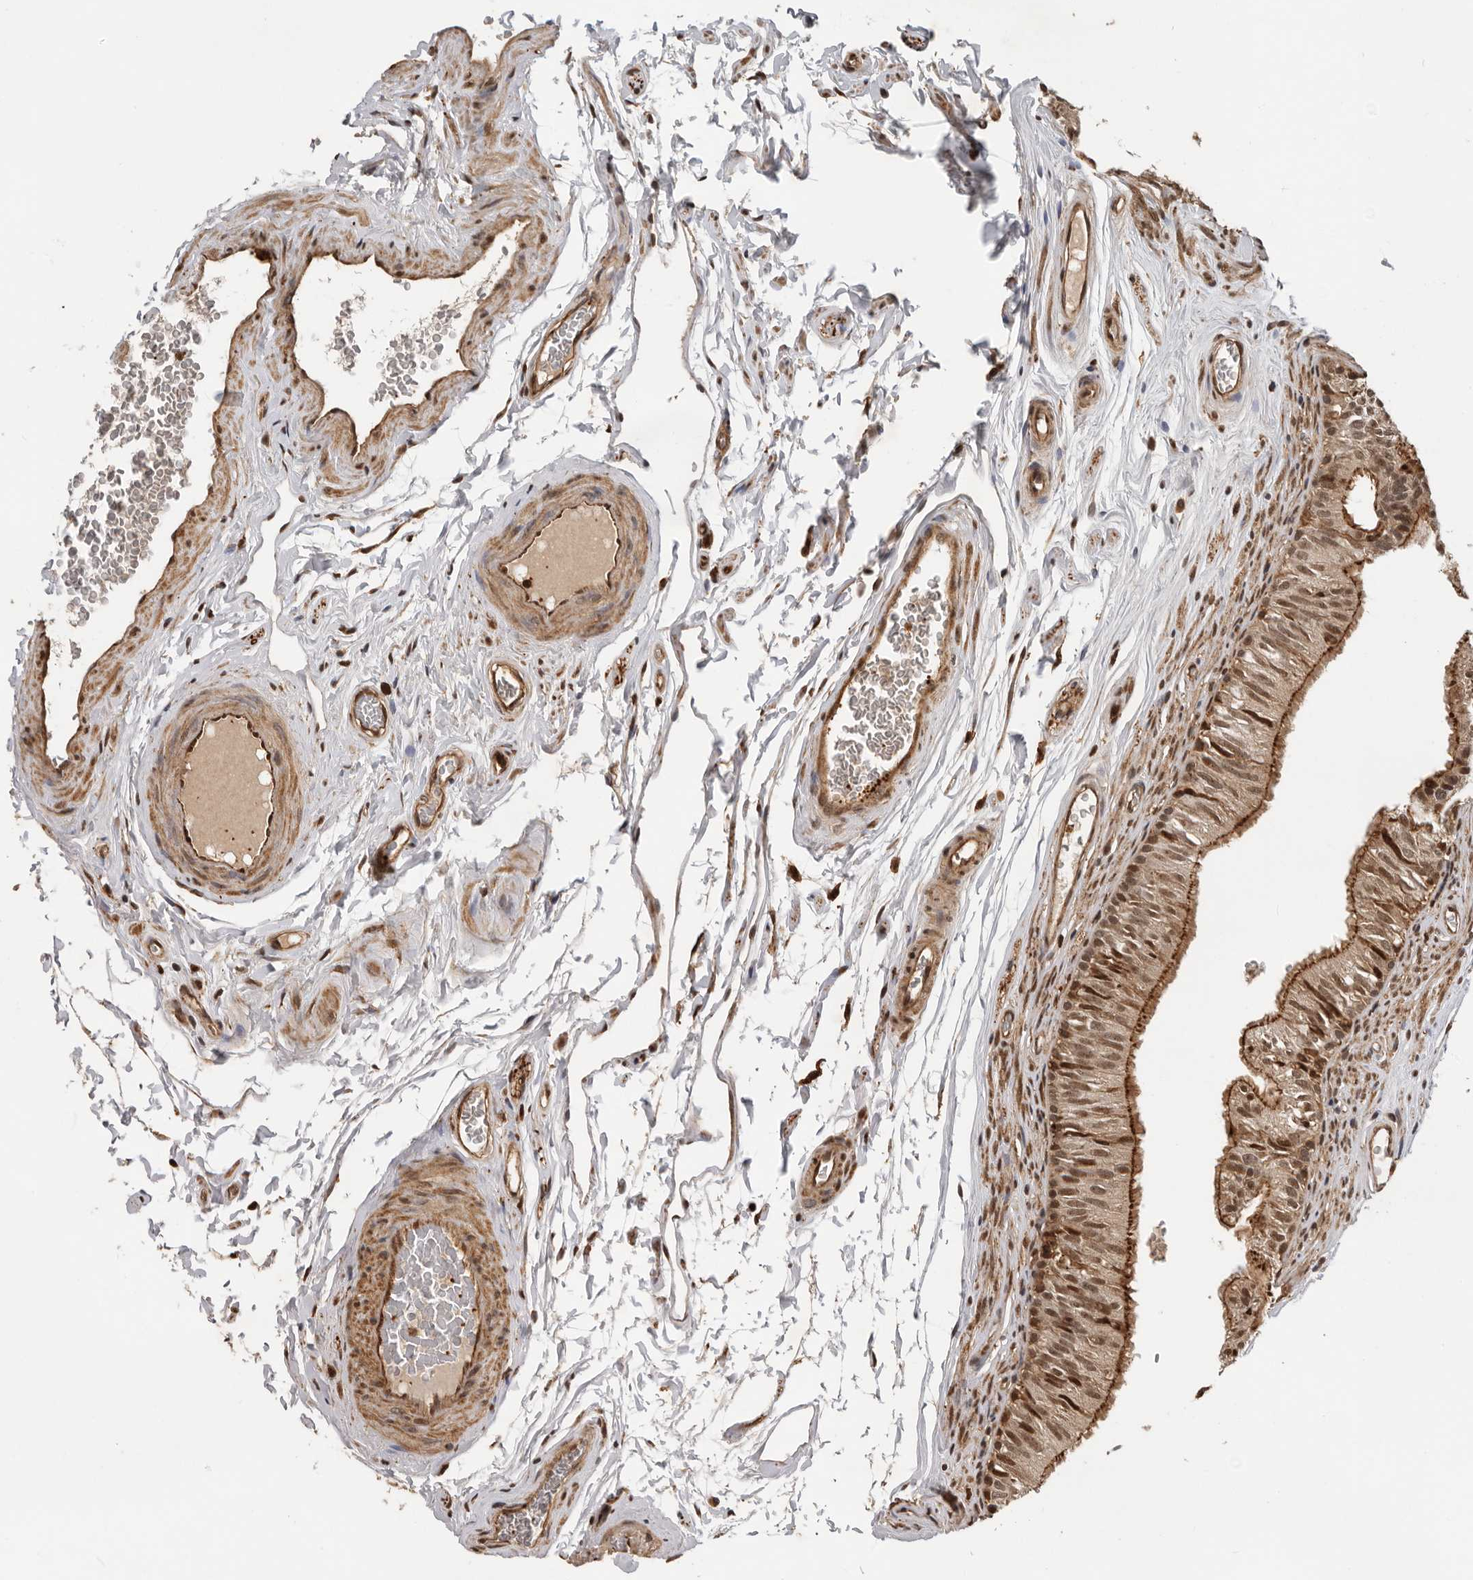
{"staining": {"intensity": "moderate", "quantity": ">75%", "location": "cytoplasmic/membranous,nuclear"}, "tissue": "epididymis", "cell_type": "Glandular cells", "image_type": "normal", "snomed": [{"axis": "morphology", "description": "Normal tissue, NOS"}, {"axis": "topography", "description": "Epididymis"}], "caption": "The photomicrograph exhibits a brown stain indicating the presence of a protein in the cytoplasmic/membranous,nuclear of glandular cells in epididymis. The protein is stained brown, and the nuclei are stained in blue (DAB (3,3'-diaminobenzidine) IHC with brightfield microscopy, high magnification).", "gene": "RNF157", "patient": {"sex": "male", "age": 36}}